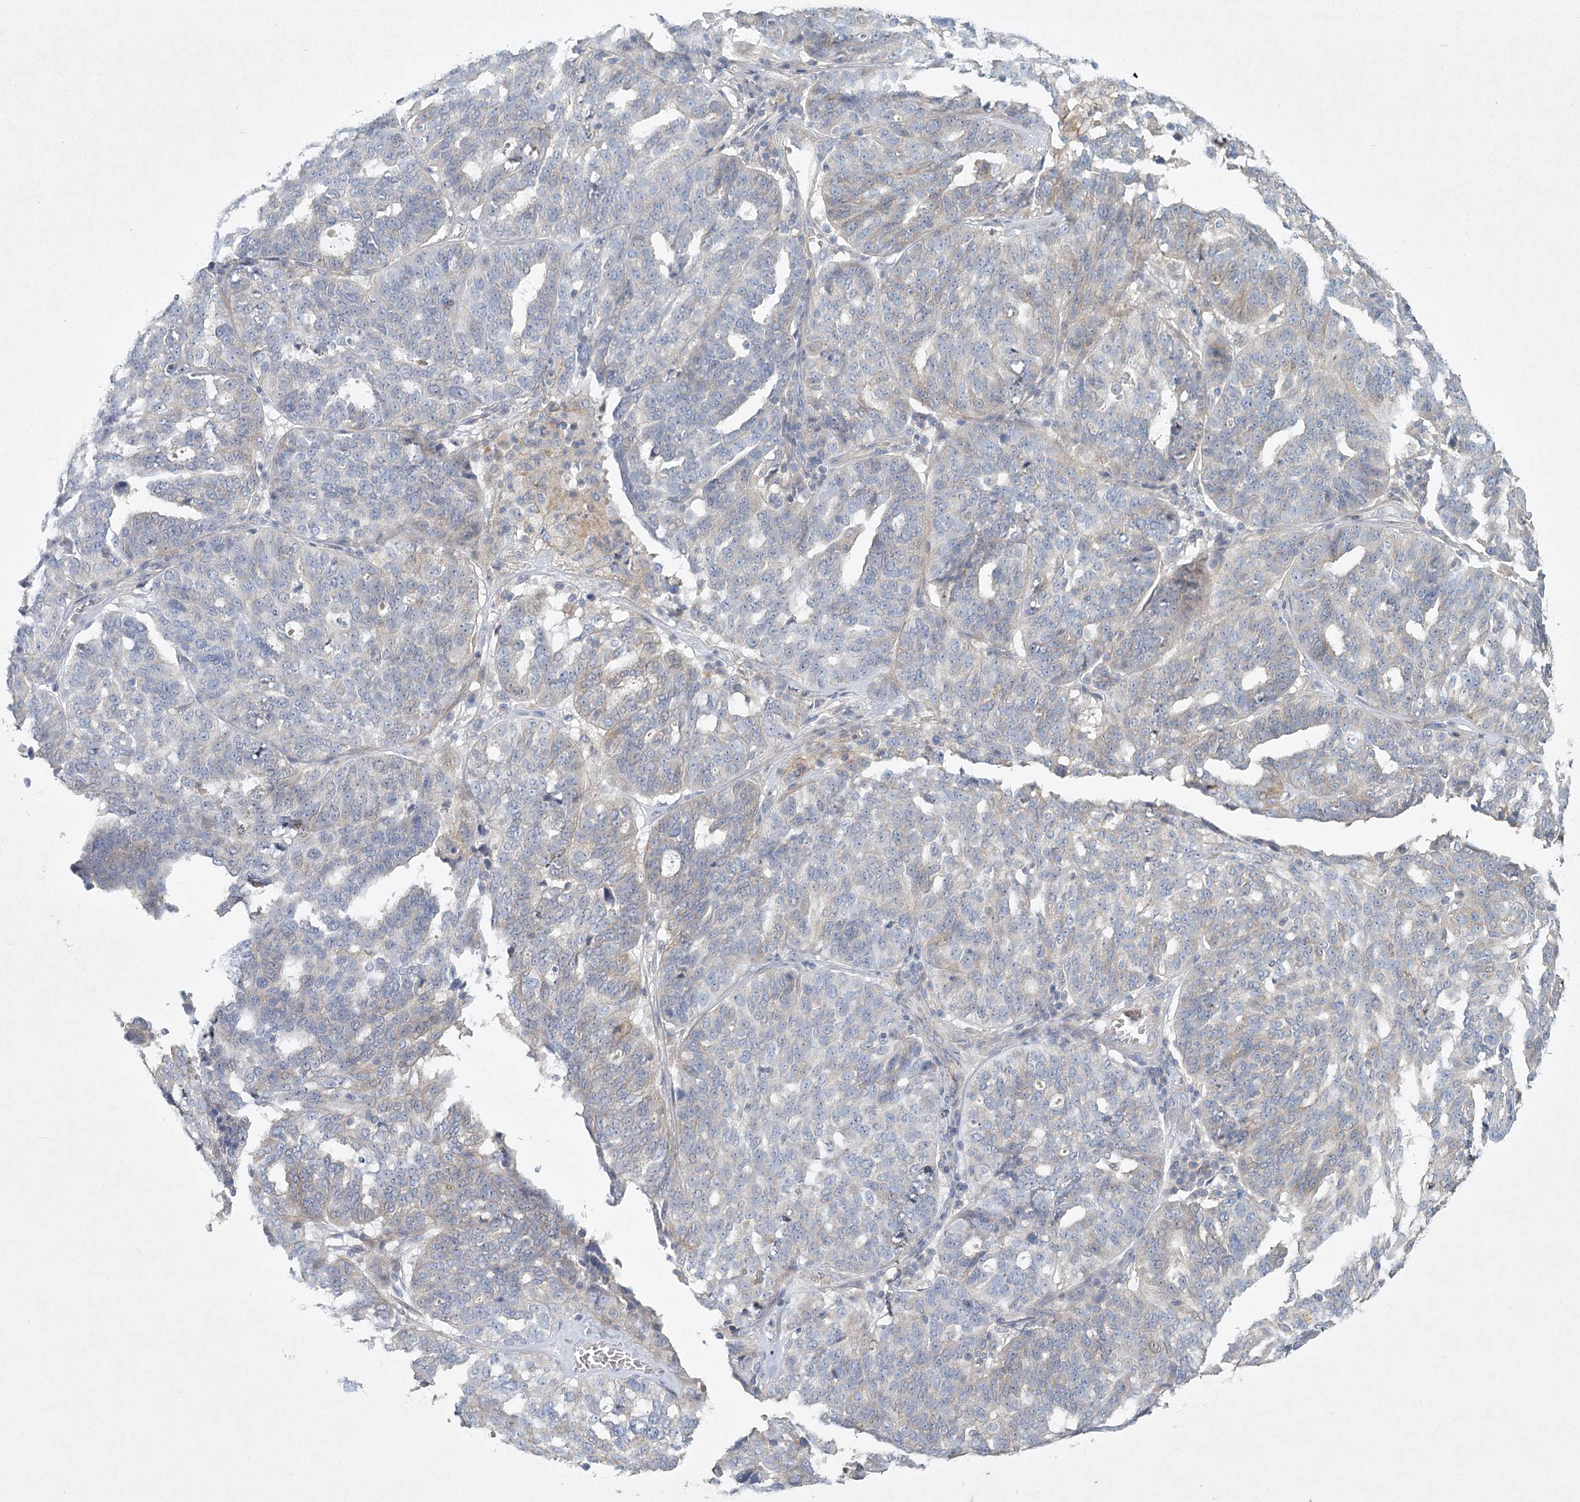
{"staining": {"intensity": "weak", "quantity": "<25%", "location": "cytoplasmic/membranous"}, "tissue": "ovarian cancer", "cell_type": "Tumor cells", "image_type": "cancer", "snomed": [{"axis": "morphology", "description": "Cystadenocarcinoma, serous, NOS"}, {"axis": "topography", "description": "Ovary"}], "caption": "Immunohistochemistry photomicrograph of neoplastic tissue: human ovarian cancer stained with DAB demonstrates no significant protein expression in tumor cells. (DAB immunohistochemistry (IHC), high magnification).", "gene": "DNMBP", "patient": {"sex": "female", "age": 59}}